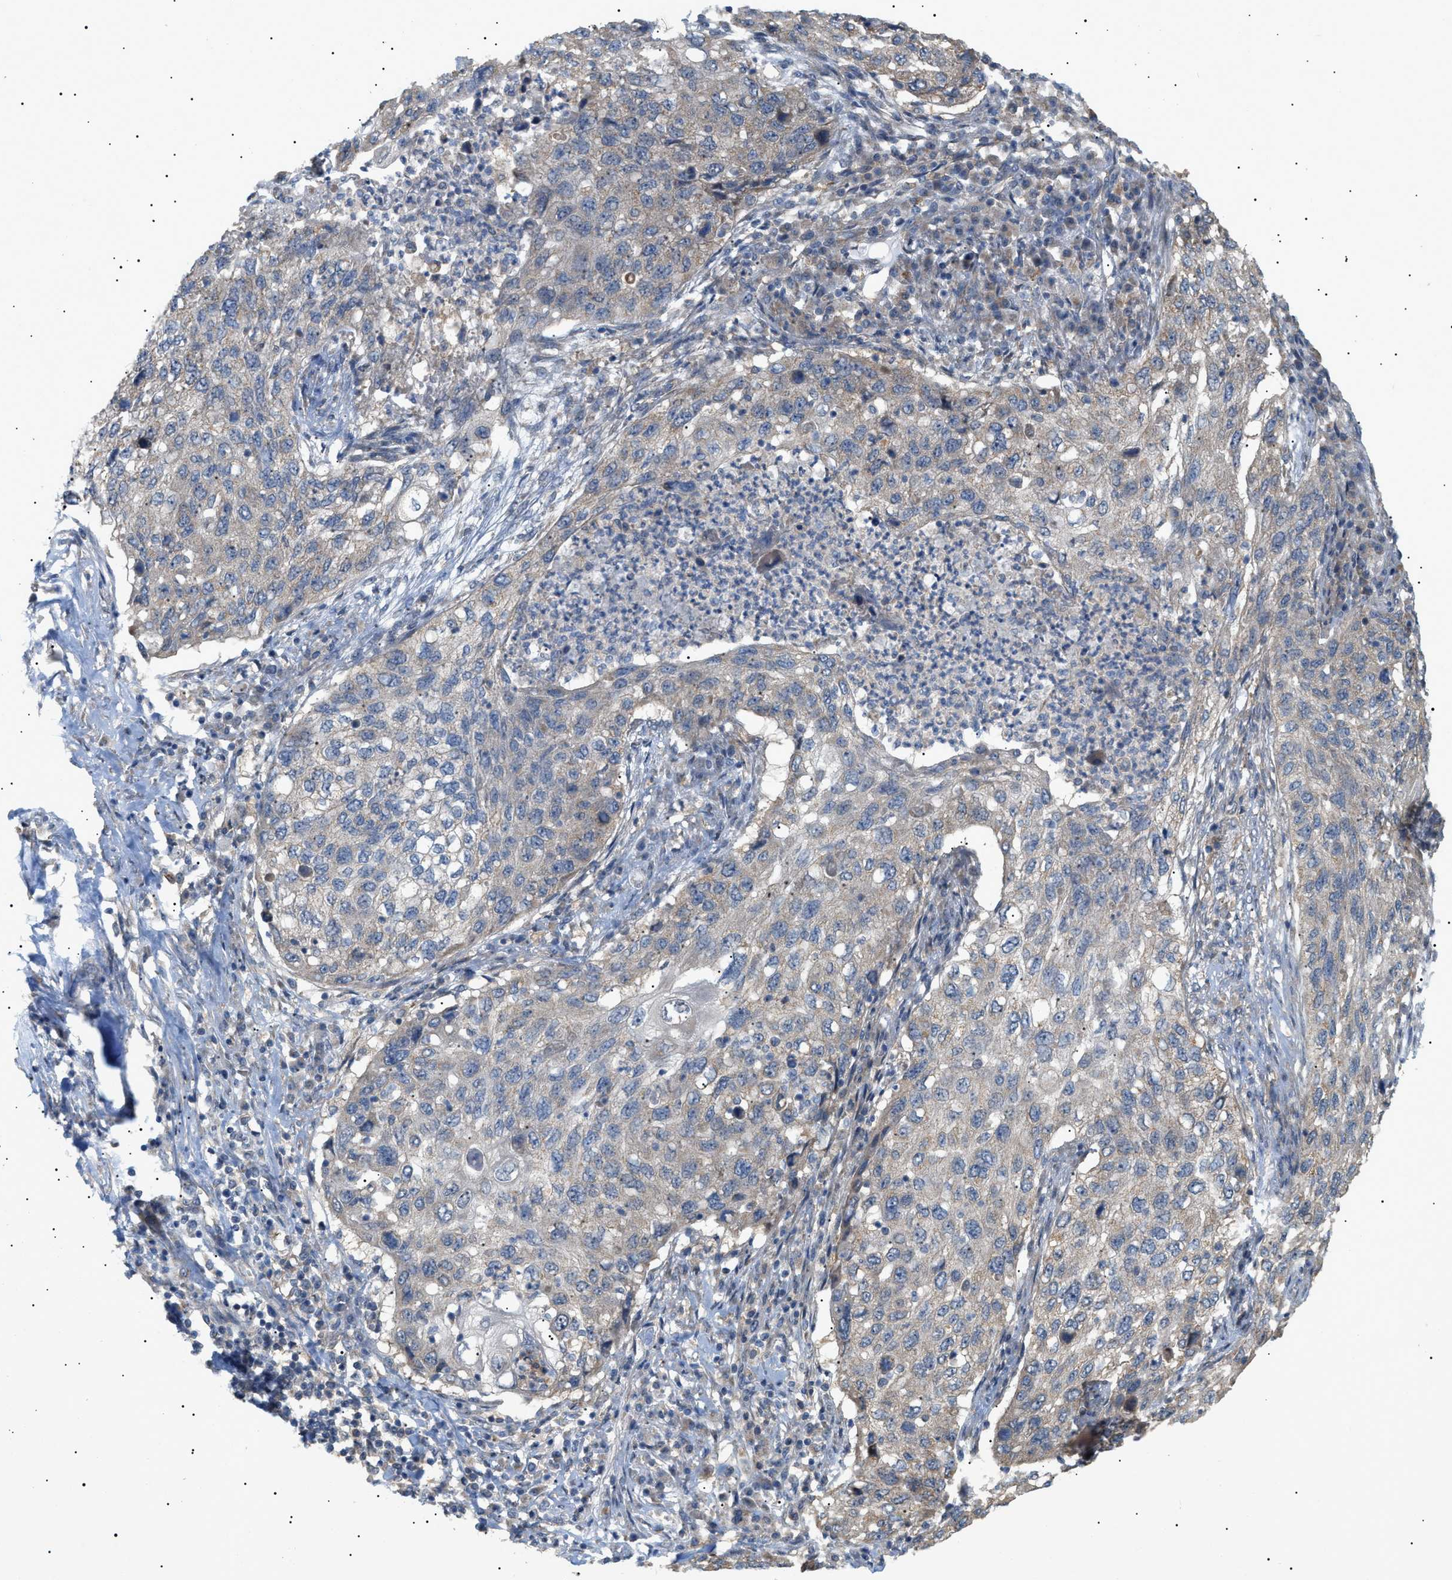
{"staining": {"intensity": "weak", "quantity": "<25%", "location": "cytoplasmic/membranous"}, "tissue": "lung cancer", "cell_type": "Tumor cells", "image_type": "cancer", "snomed": [{"axis": "morphology", "description": "Squamous cell carcinoma, NOS"}, {"axis": "topography", "description": "Lung"}], "caption": "Immunohistochemical staining of lung cancer displays no significant staining in tumor cells.", "gene": "IRS2", "patient": {"sex": "female", "age": 63}}